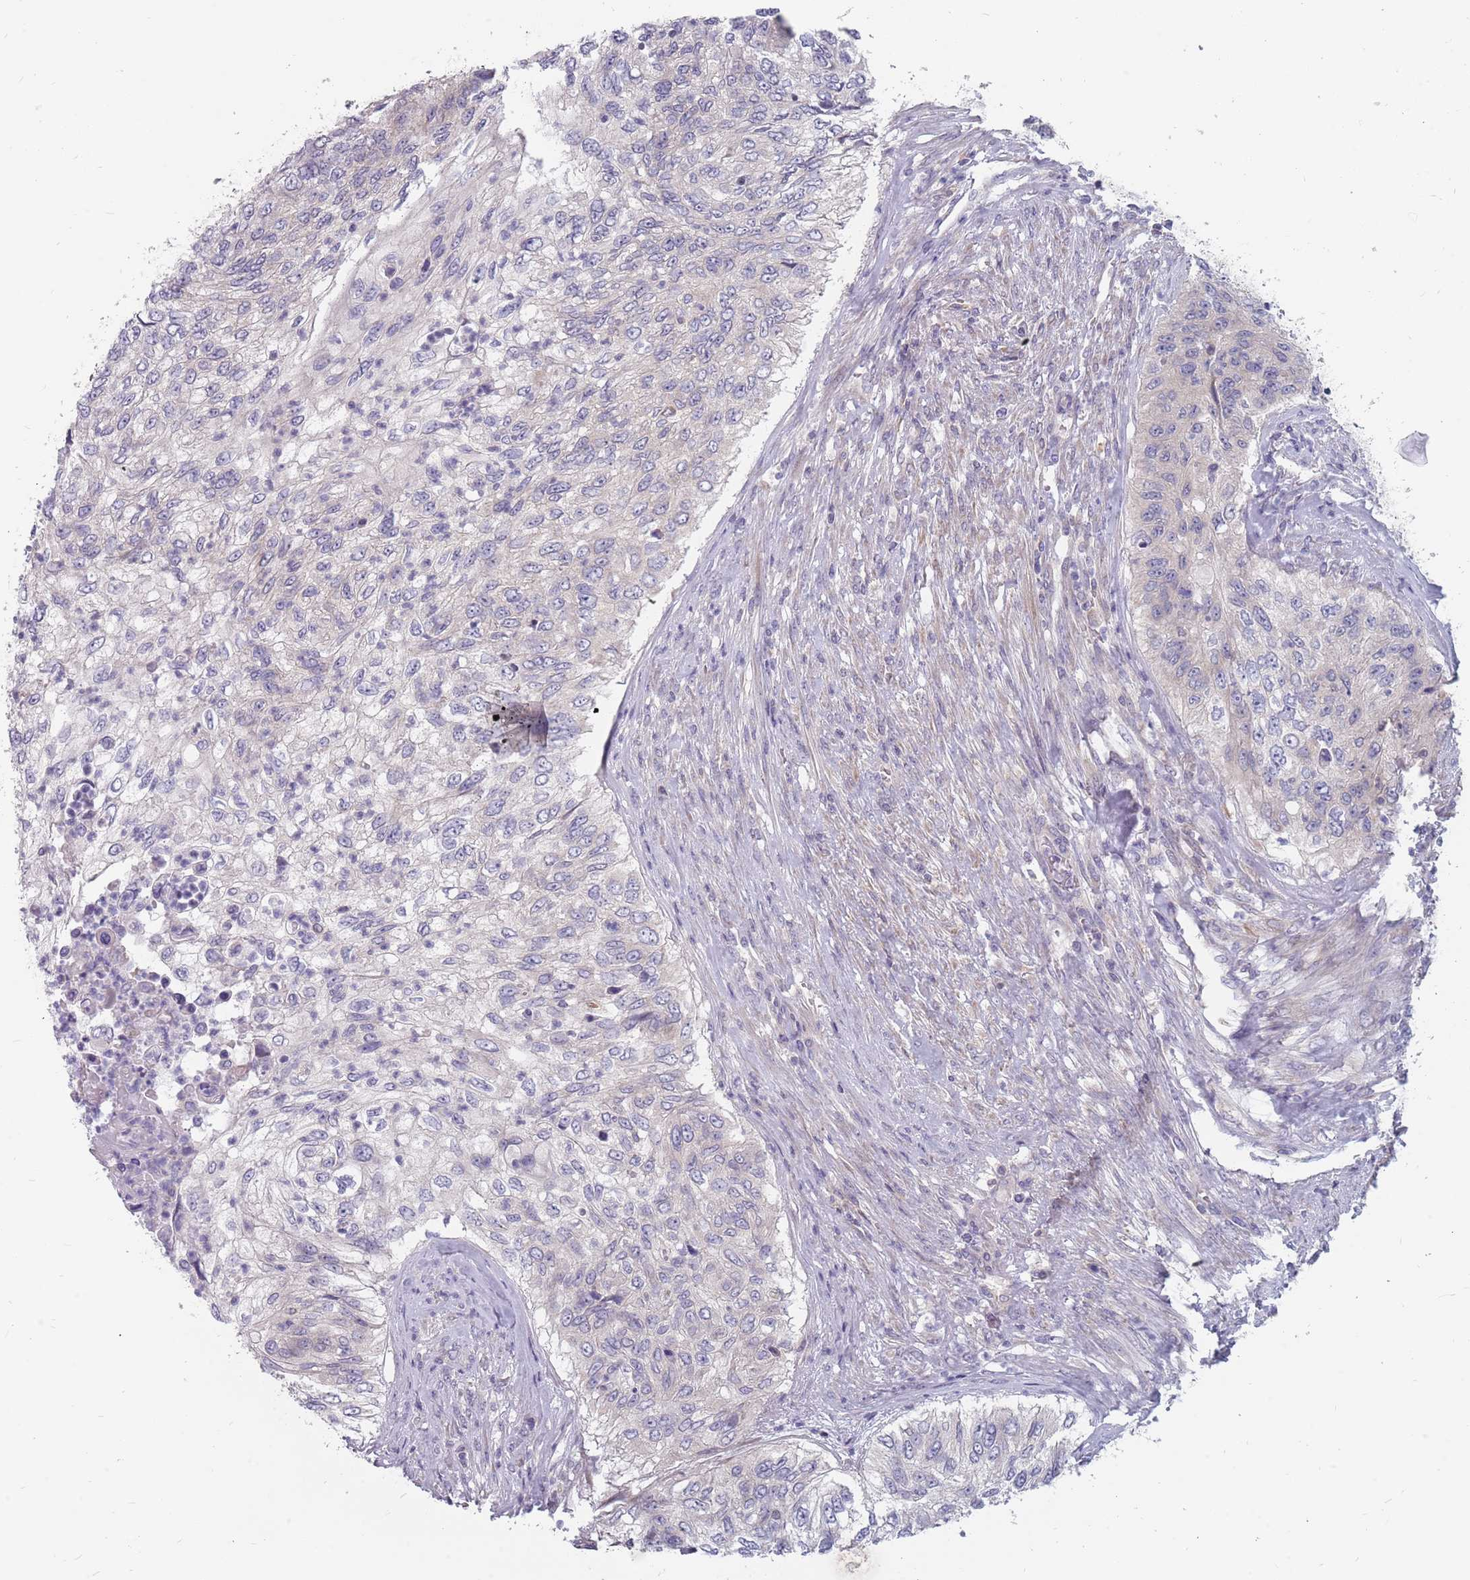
{"staining": {"intensity": "negative", "quantity": "none", "location": "none"}, "tissue": "urothelial cancer", "cell_type": "Tumor cells", "image_type": "cancer", "snomed": [{"axis": "morphology", "description": "Urothelial carcinoma, High grade"}, {"axis": "topography", "description": "Urinary bladder"}], "caption": "Immunohistochemistry micrograph of neoplastic tissue: human high-grade urothelial carcinoma stained with DAB demonstrates no significant protein expression in tumor cells.", "gene": "CMTR2", "patient": {"sex": "female", "age": 60}}